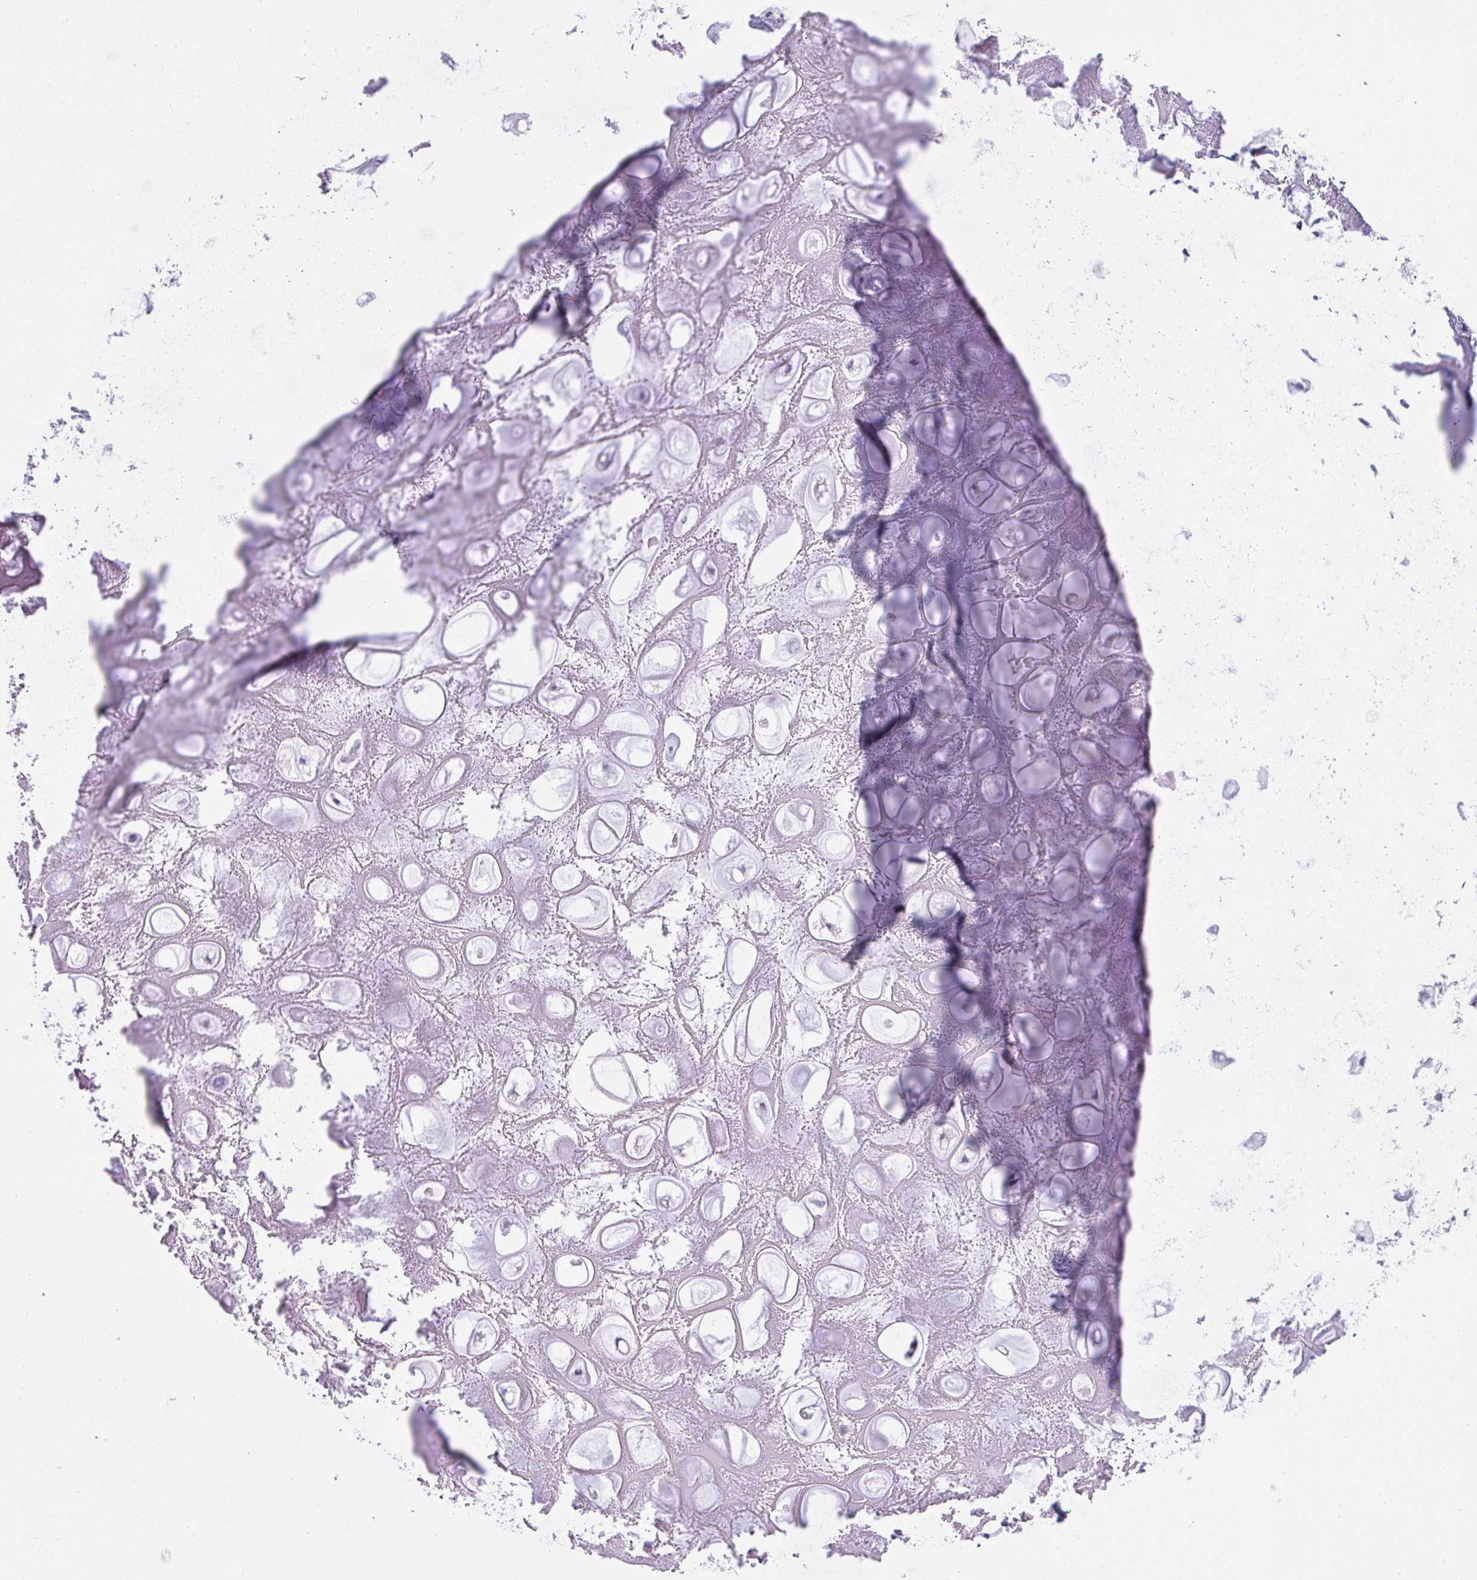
{"staining": {"intensity": "negative", "quantity": "none", "location": "none"}, "tissue": "soft tissue", "cell_type": "Chondrocytes", "image_type": "normal", "snomed": [{"axis": "morphology", "description": "Normal tissue, NOS"}, {"axis": "topography", "description": "Lymph node"}, {"axis": "topography", "description": "Cartilage tissue"}, {"axis": "topography", "description": "Nasopharynx"}], "caption": "High magnification brightfield microscopy of normal soft tissue stained with DAB (brown) and counterstained with hematoxylin (blue): chondrocytes show no significant positivity. (Immunohistochemistry (ihc), brightfield microscopy, high magnification).", "gene": "RASL10A", "patient": {"sex": "male", "age": 63}}